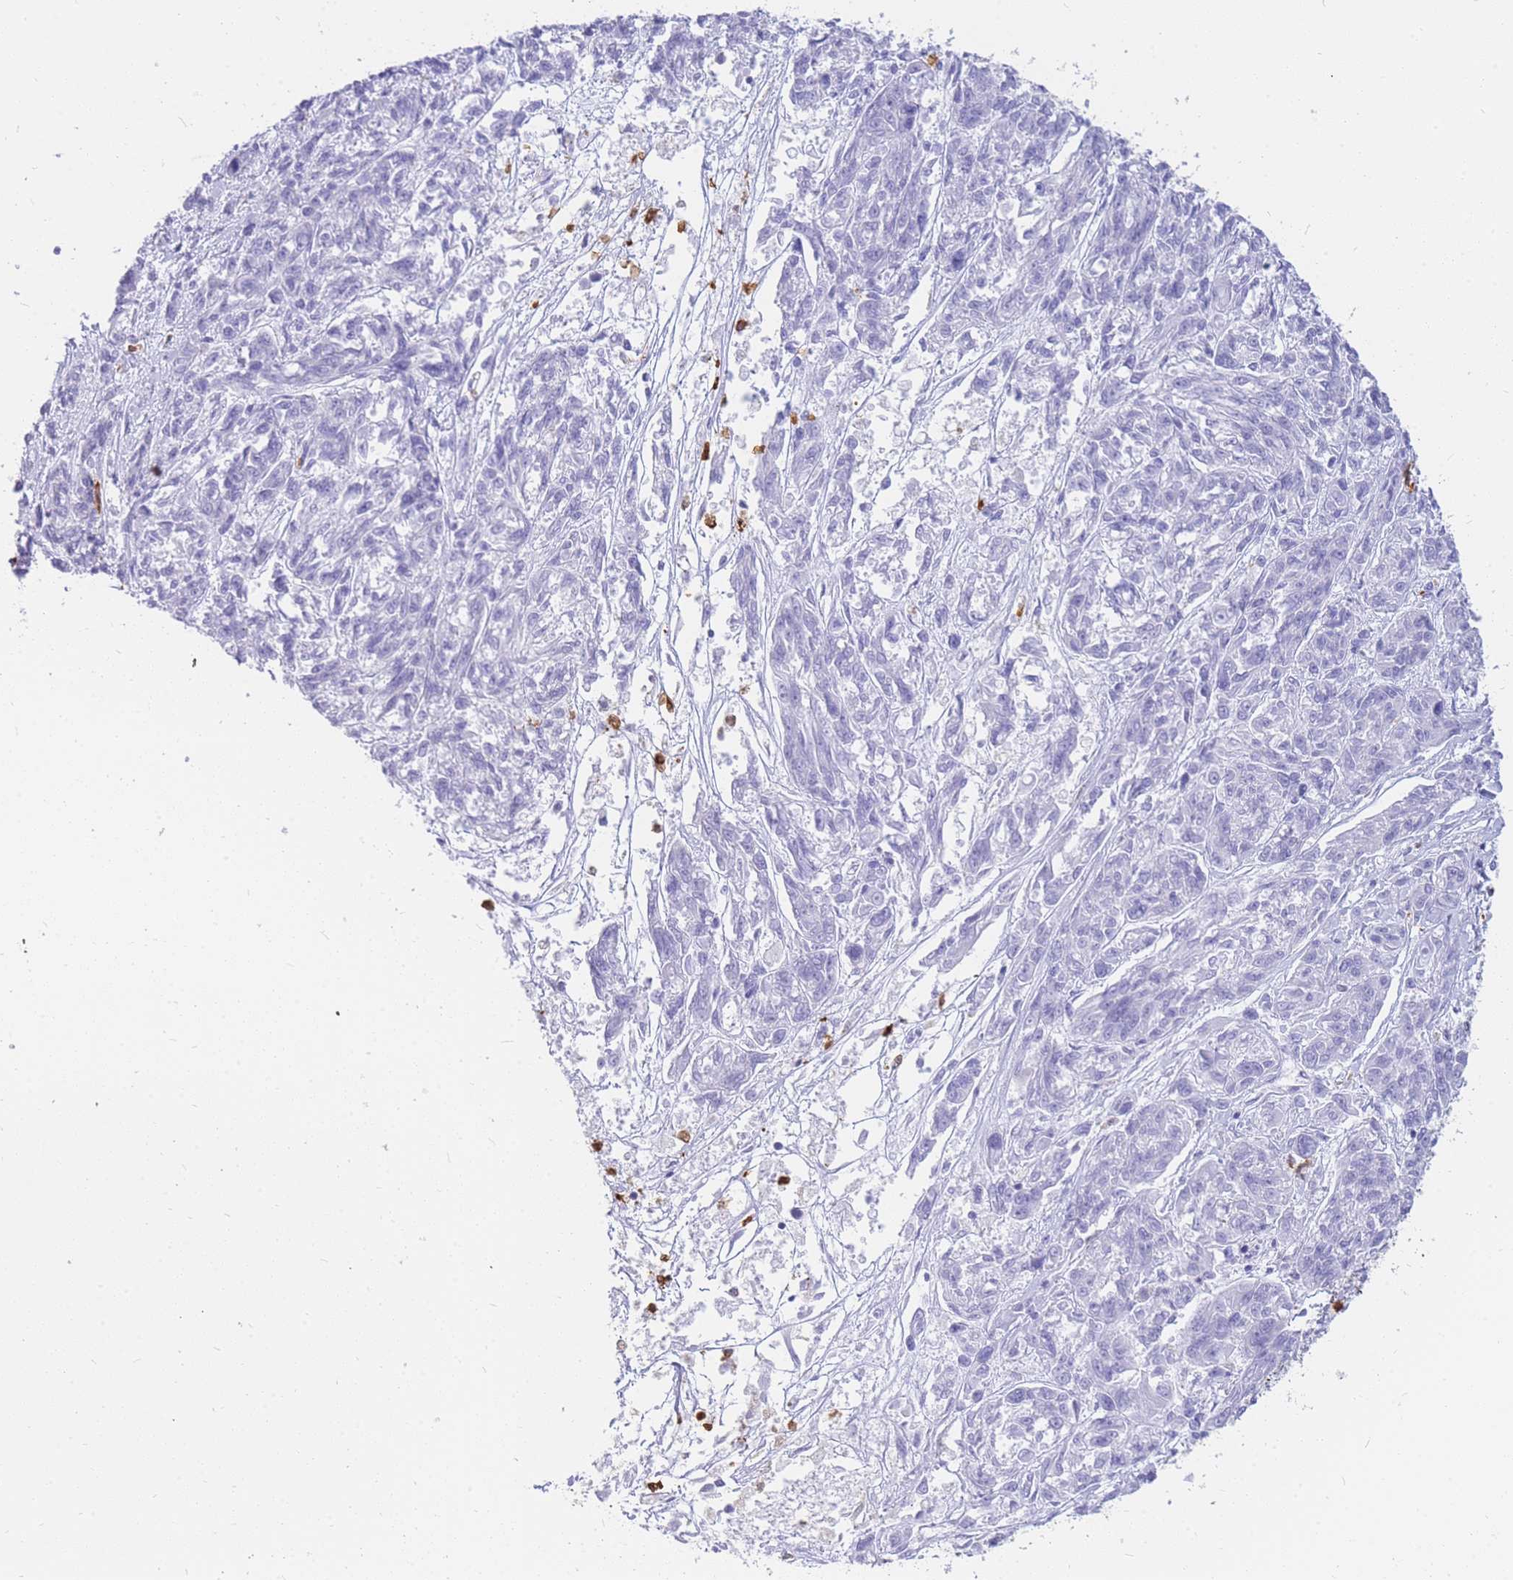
{"staining": {"intensity": "negative", "quantity": "none", "location": "none"}, "tissue": "melanoma", "cell_type": "Tumor cells", "image_type": "cancer", "snomed": [{"axis": "morphology", "description": "Malignant melanoma, NOS"}, {"axis": "topography", "description": "Skin"}], "caption": "DAB immunohistochemical staining of human melanoma reveals no significant expression in tumor cells.", "gene": "HERC1", "patient": {"sex": "male", "age": 53}}